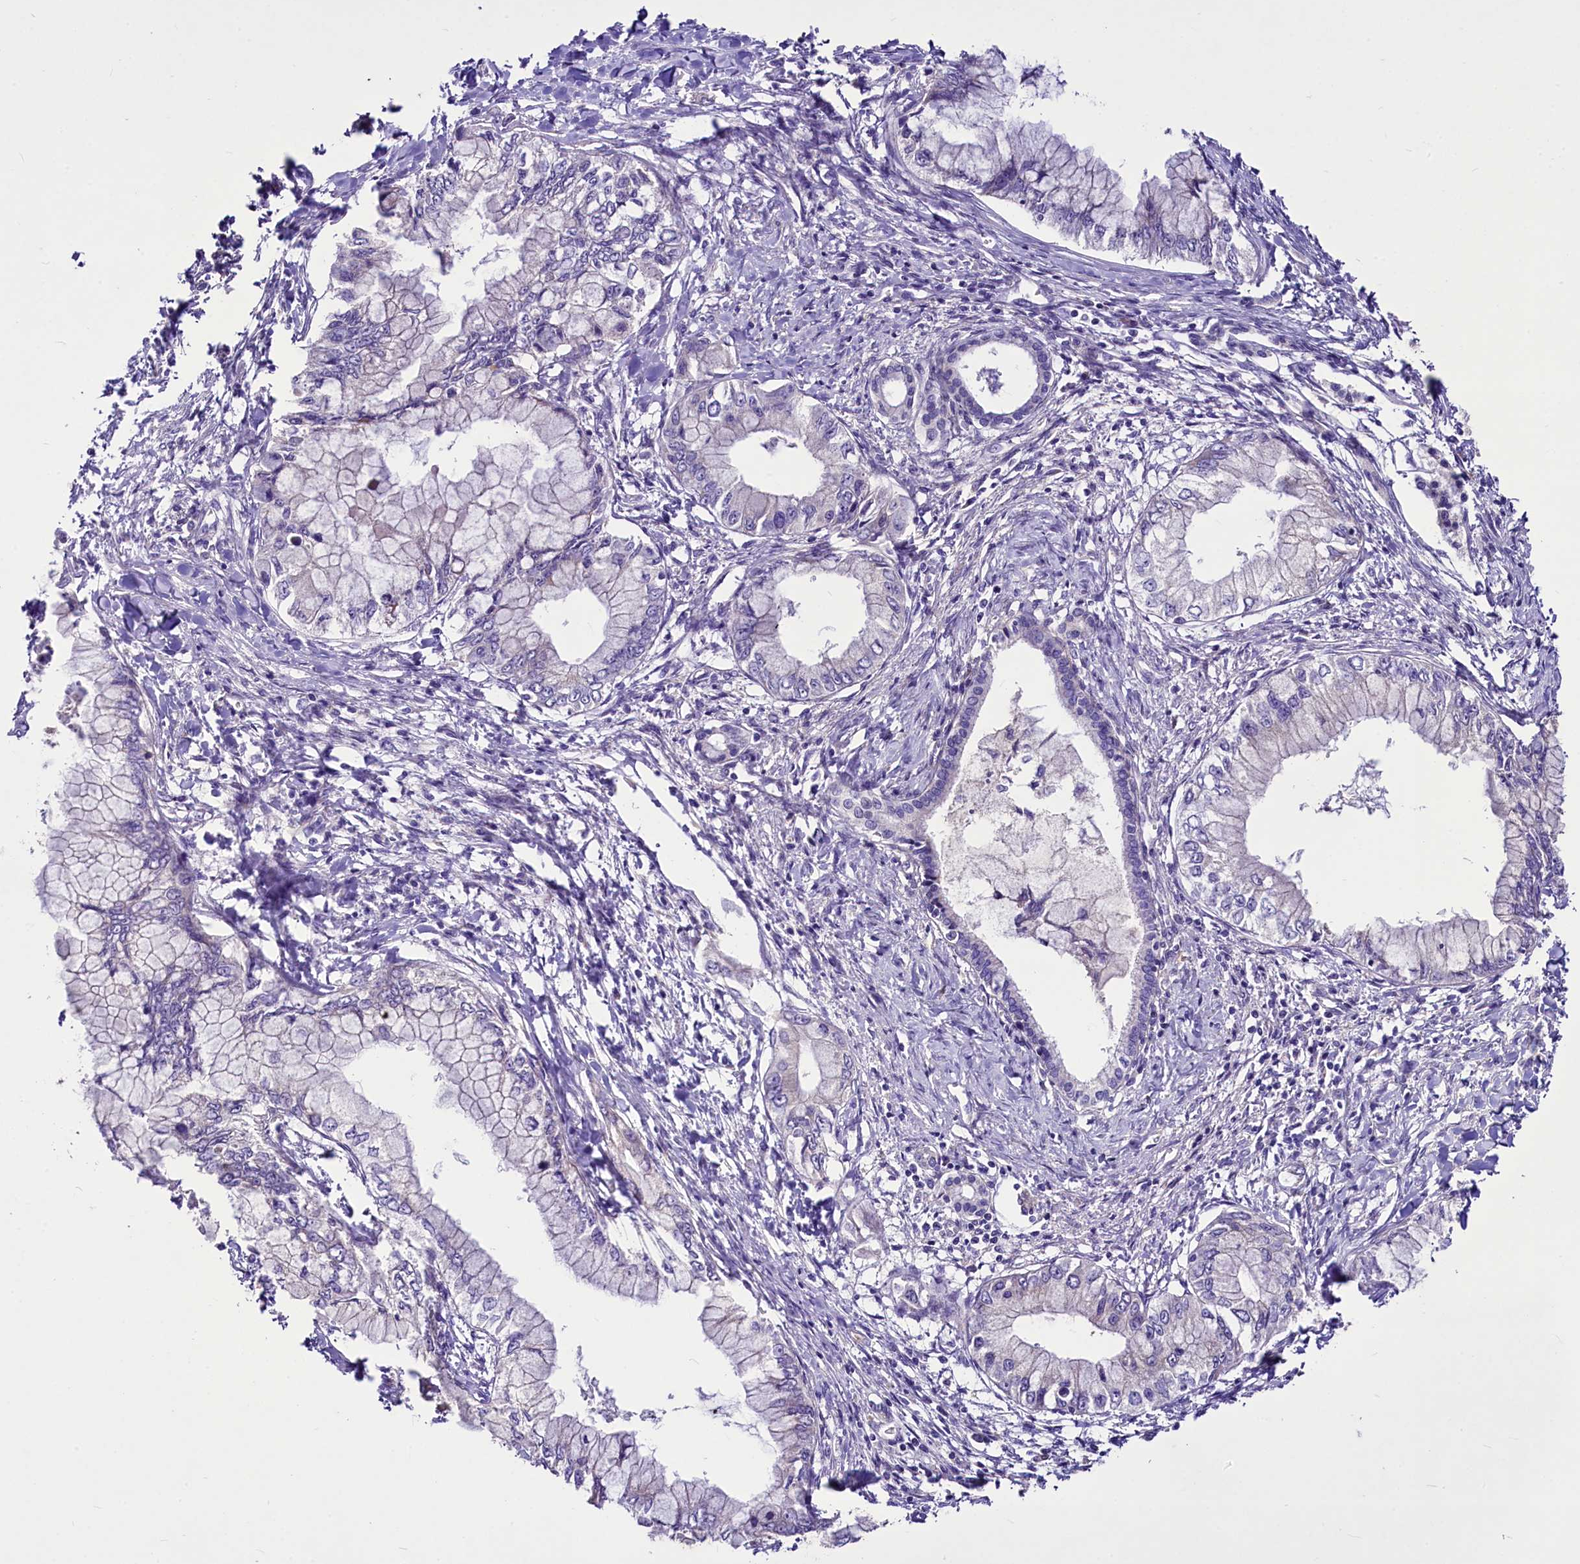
{"staining": {"intensity": "negative", "quantity": "none", "location": "none"}, "tissue": "pancreatic cancer", "cell_type": "Tumor cells", "image_type": "cancer", "snomed": [{"axis": "morphology", "description": "Adenocarcinoma, NOS"}, {"axis": "topography", "description": "Pancreas"}], "caption": "Tumor cells are negative for brown protein staining in adenocarcinoma (pancreatic).", "gene": "RSBN1", "patient": {"sex": "male", "age": 48}}